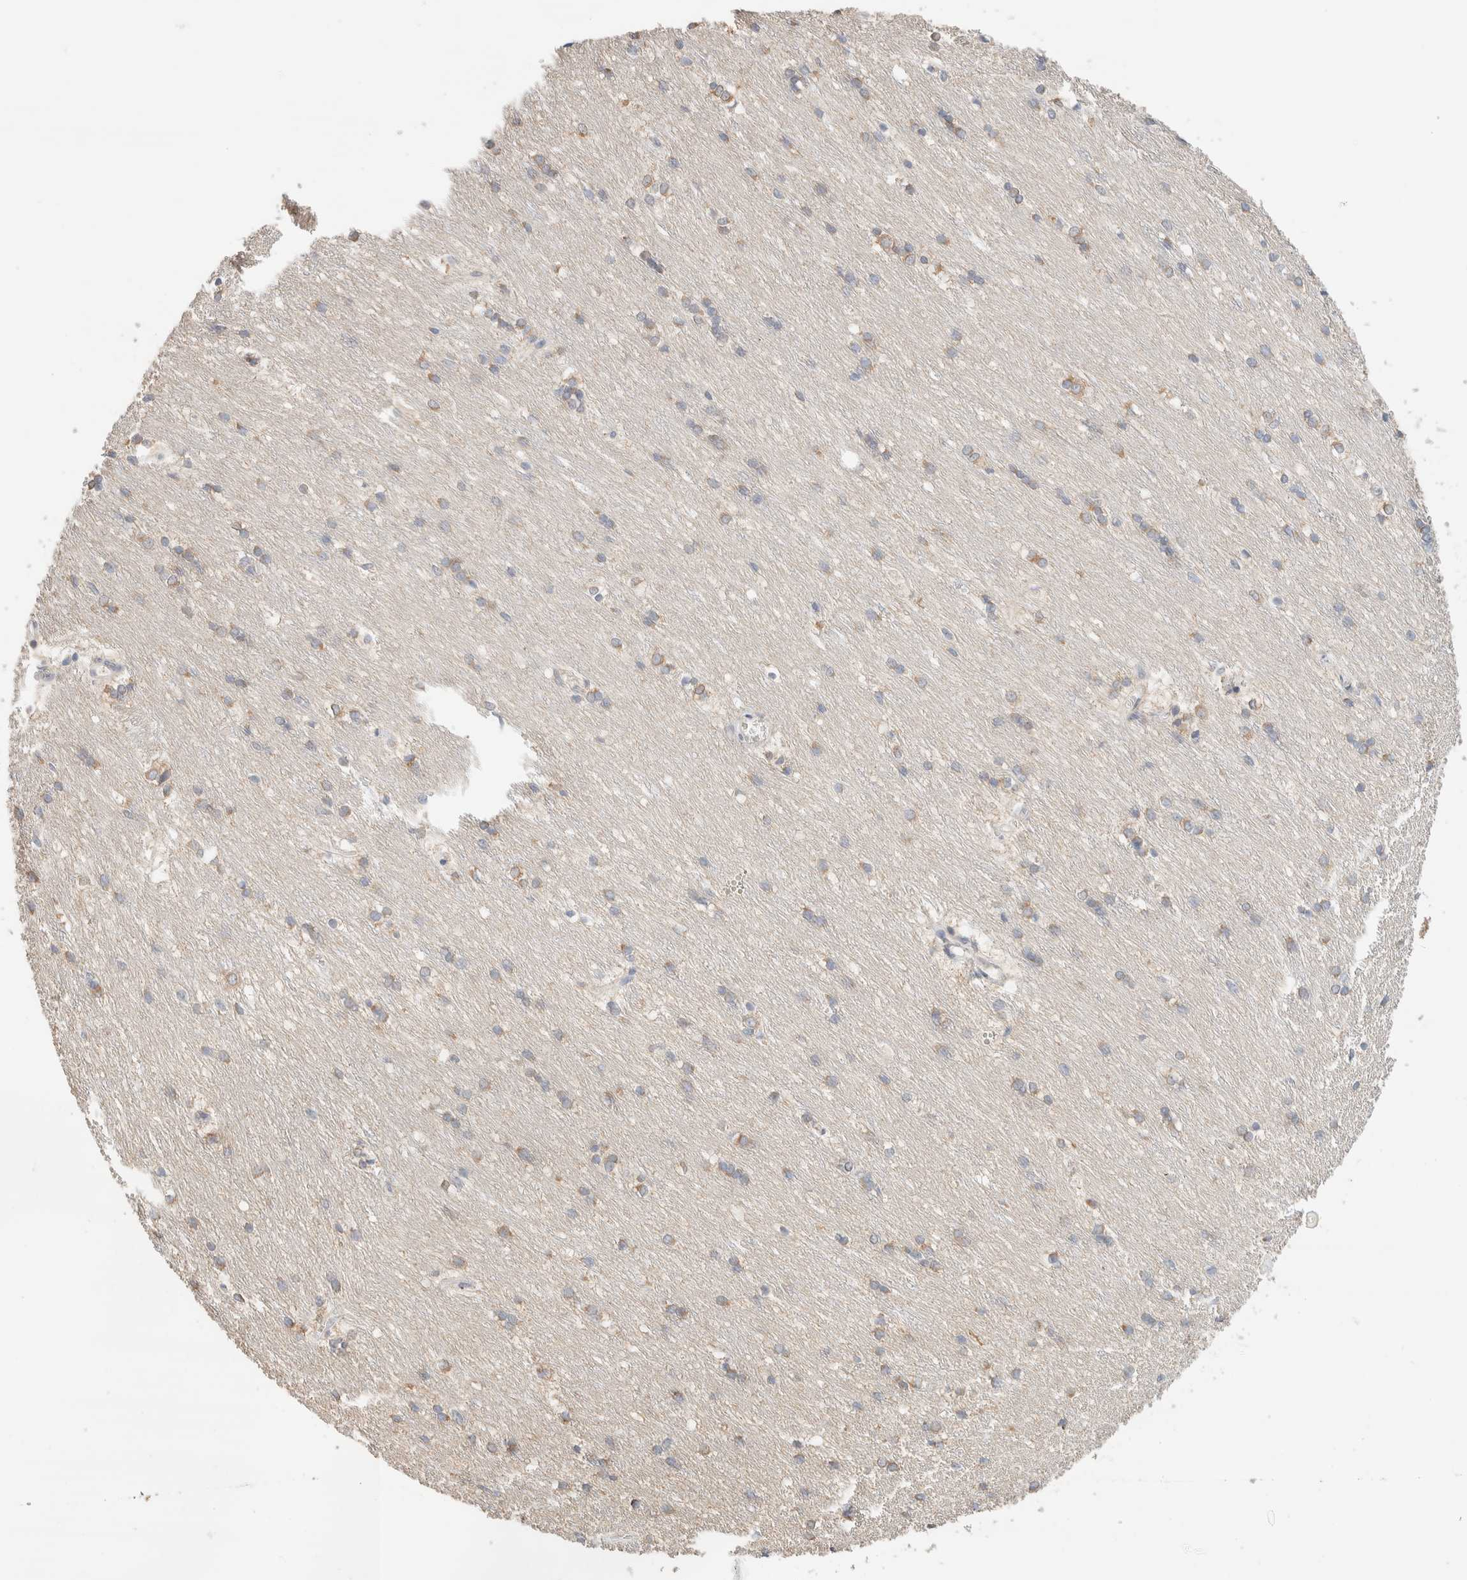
{"staining": {"intensity": "weak", "quantity": "25%-75%", "location": "cytoplasmic/membranous"}, "tissue": "caudate", "cell_type": "Glial cells", "image_type": "normal", "snomed": [{"axis": "morphology", "description": "Normal tissue, NOS"}, {"axis": "topography", "description": "Lateral ventricle wall"}], "caption": "This image exhibits immunohistochemistry (IHC) staining of benign caudate, with low weak cytoplasmic/membranous expression in approximately 25%-75% of glial cells.", "gene": "HDHD3", "patient": {"sex": "female", "age": 19}}